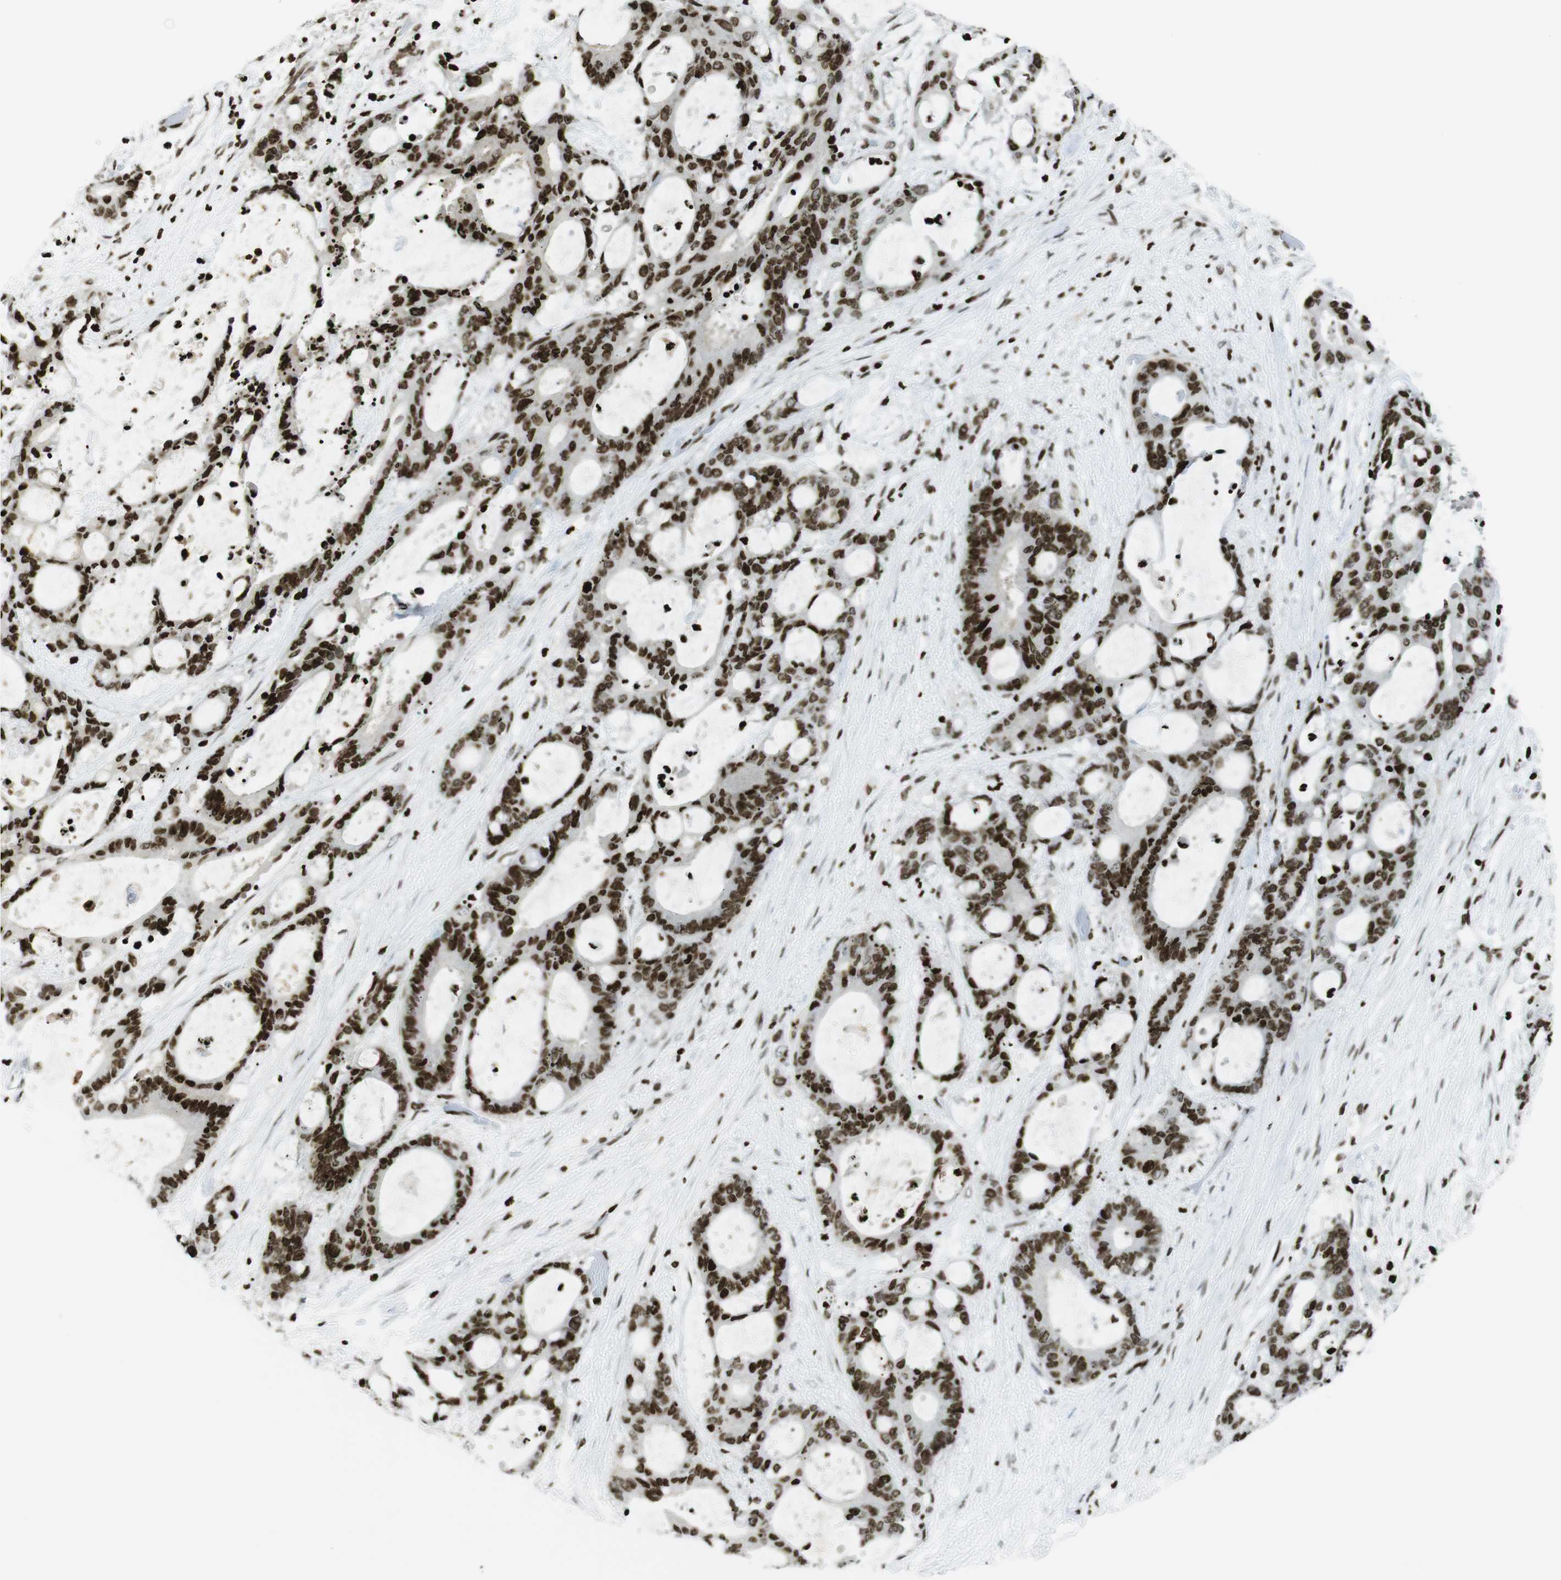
{"staining": {"intensity": "strong", "quantity": ">75%", "location": "nuclear"}, "tissue": "liver cancer", "cell_type": "Tumor cells", "image_type": "cancer", "snomed": [{"axis": "morphology", "description": "Cholangiocarcinoma"}, {"axis": "topography", "description": "Liver"}], "caption": "Immunohistochemistry (IHC) staining of liver cancer (cholangiocarcinoma), which exhibits high levels of strong nuclear positivity in approximately >75% of tumor cells indicating strong nuclear protein positivity. The staining was performed using DAB (3,3'-diaminobenzidine) (brown) for protein detection and nuclei were counterstained in hematoxylin (blue).", "gene": "H2AC8", "patient": {"sex": "female", "age": 73}}